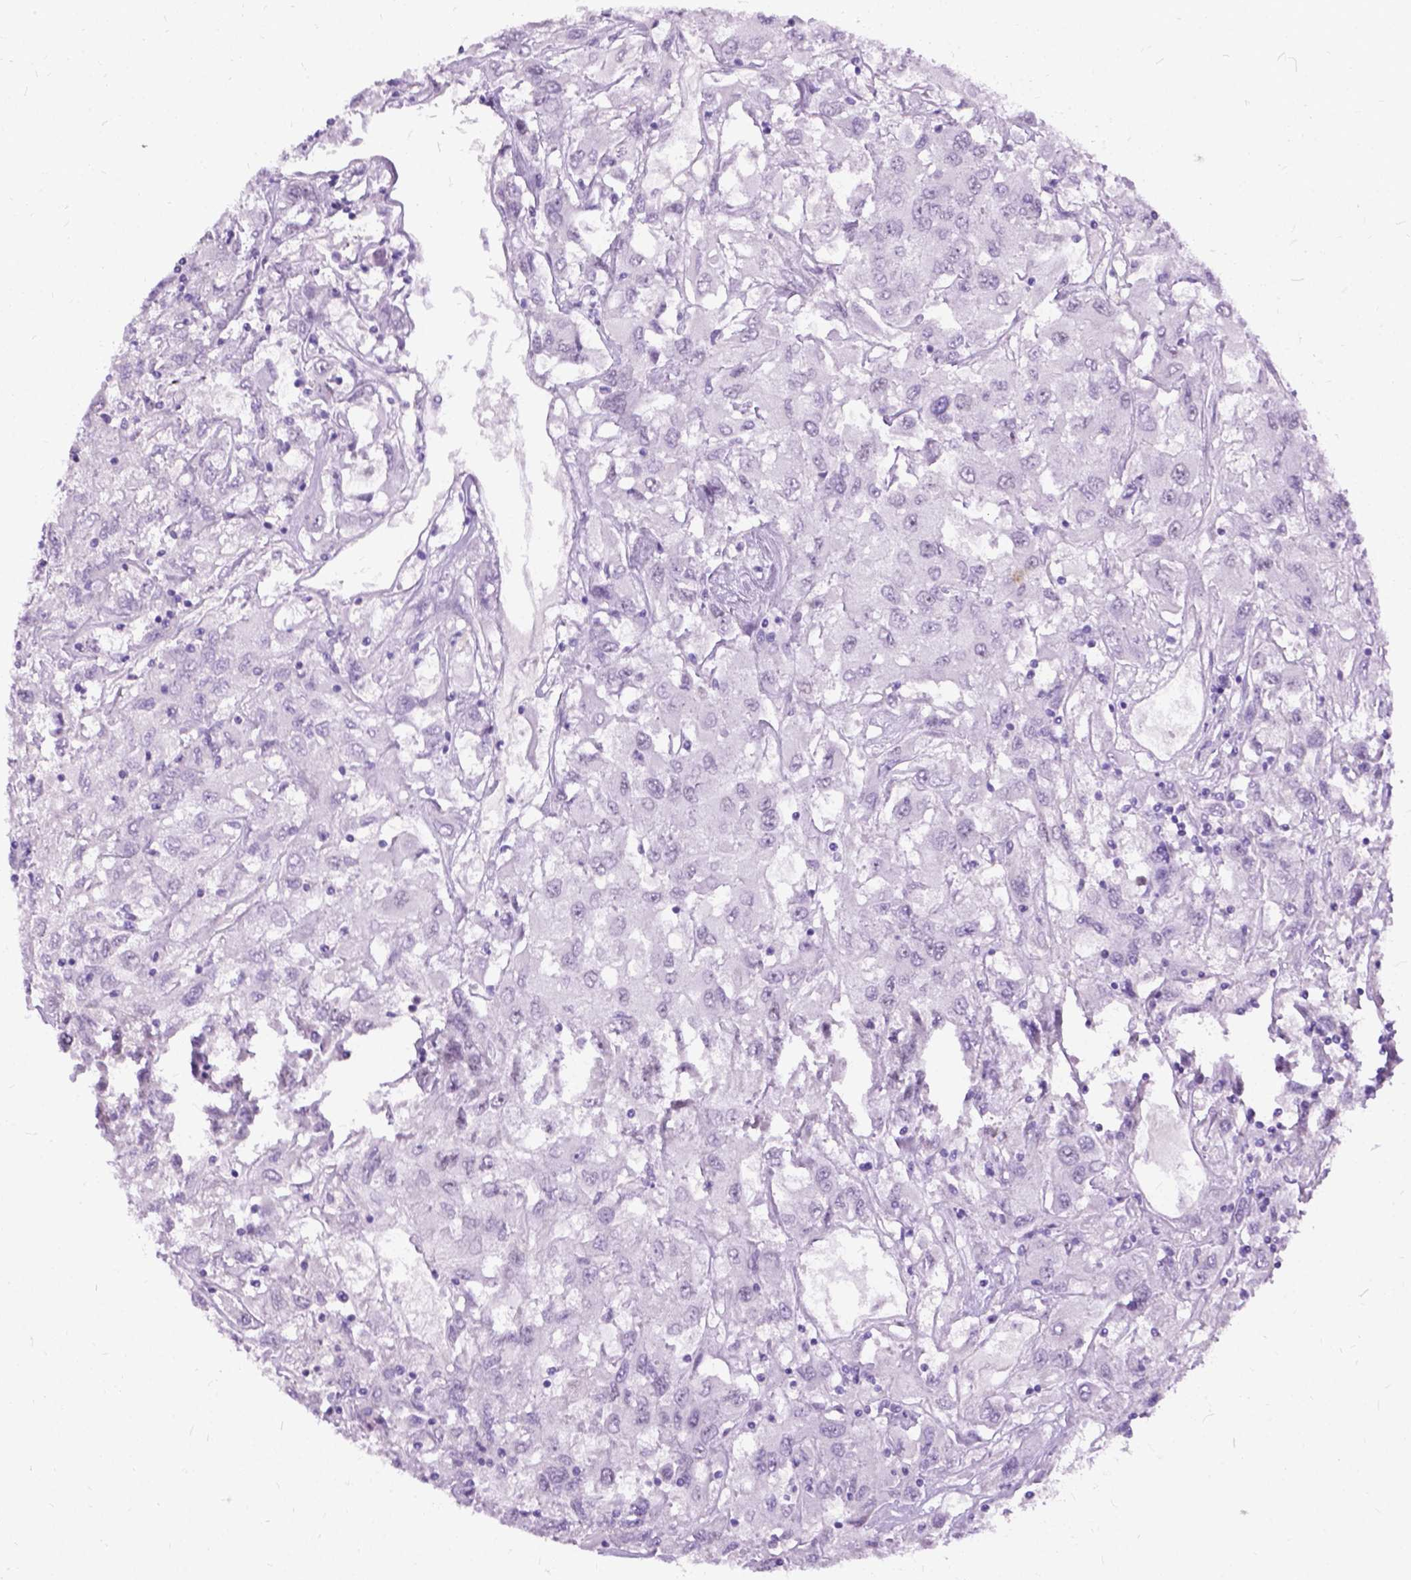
{"staining": {"intensity": "negative", "quantity": "none", "location": "none"}, "tissue": "renal cancer", "cell_type": "Tumor cells", "image_type": "cancer", "snomed": [{"axis": "morphology", "description": "Adenocarcinoma, NOS"}, {"axis": "topography", "description": "Kidney"}], "caption": "This is a photomicrograph of IHC staining of adenocarcinoma (renal), which shows no expression in tumor cells.", "gene": "PROB1", "patient": {"sex": "female", "age": 76}}